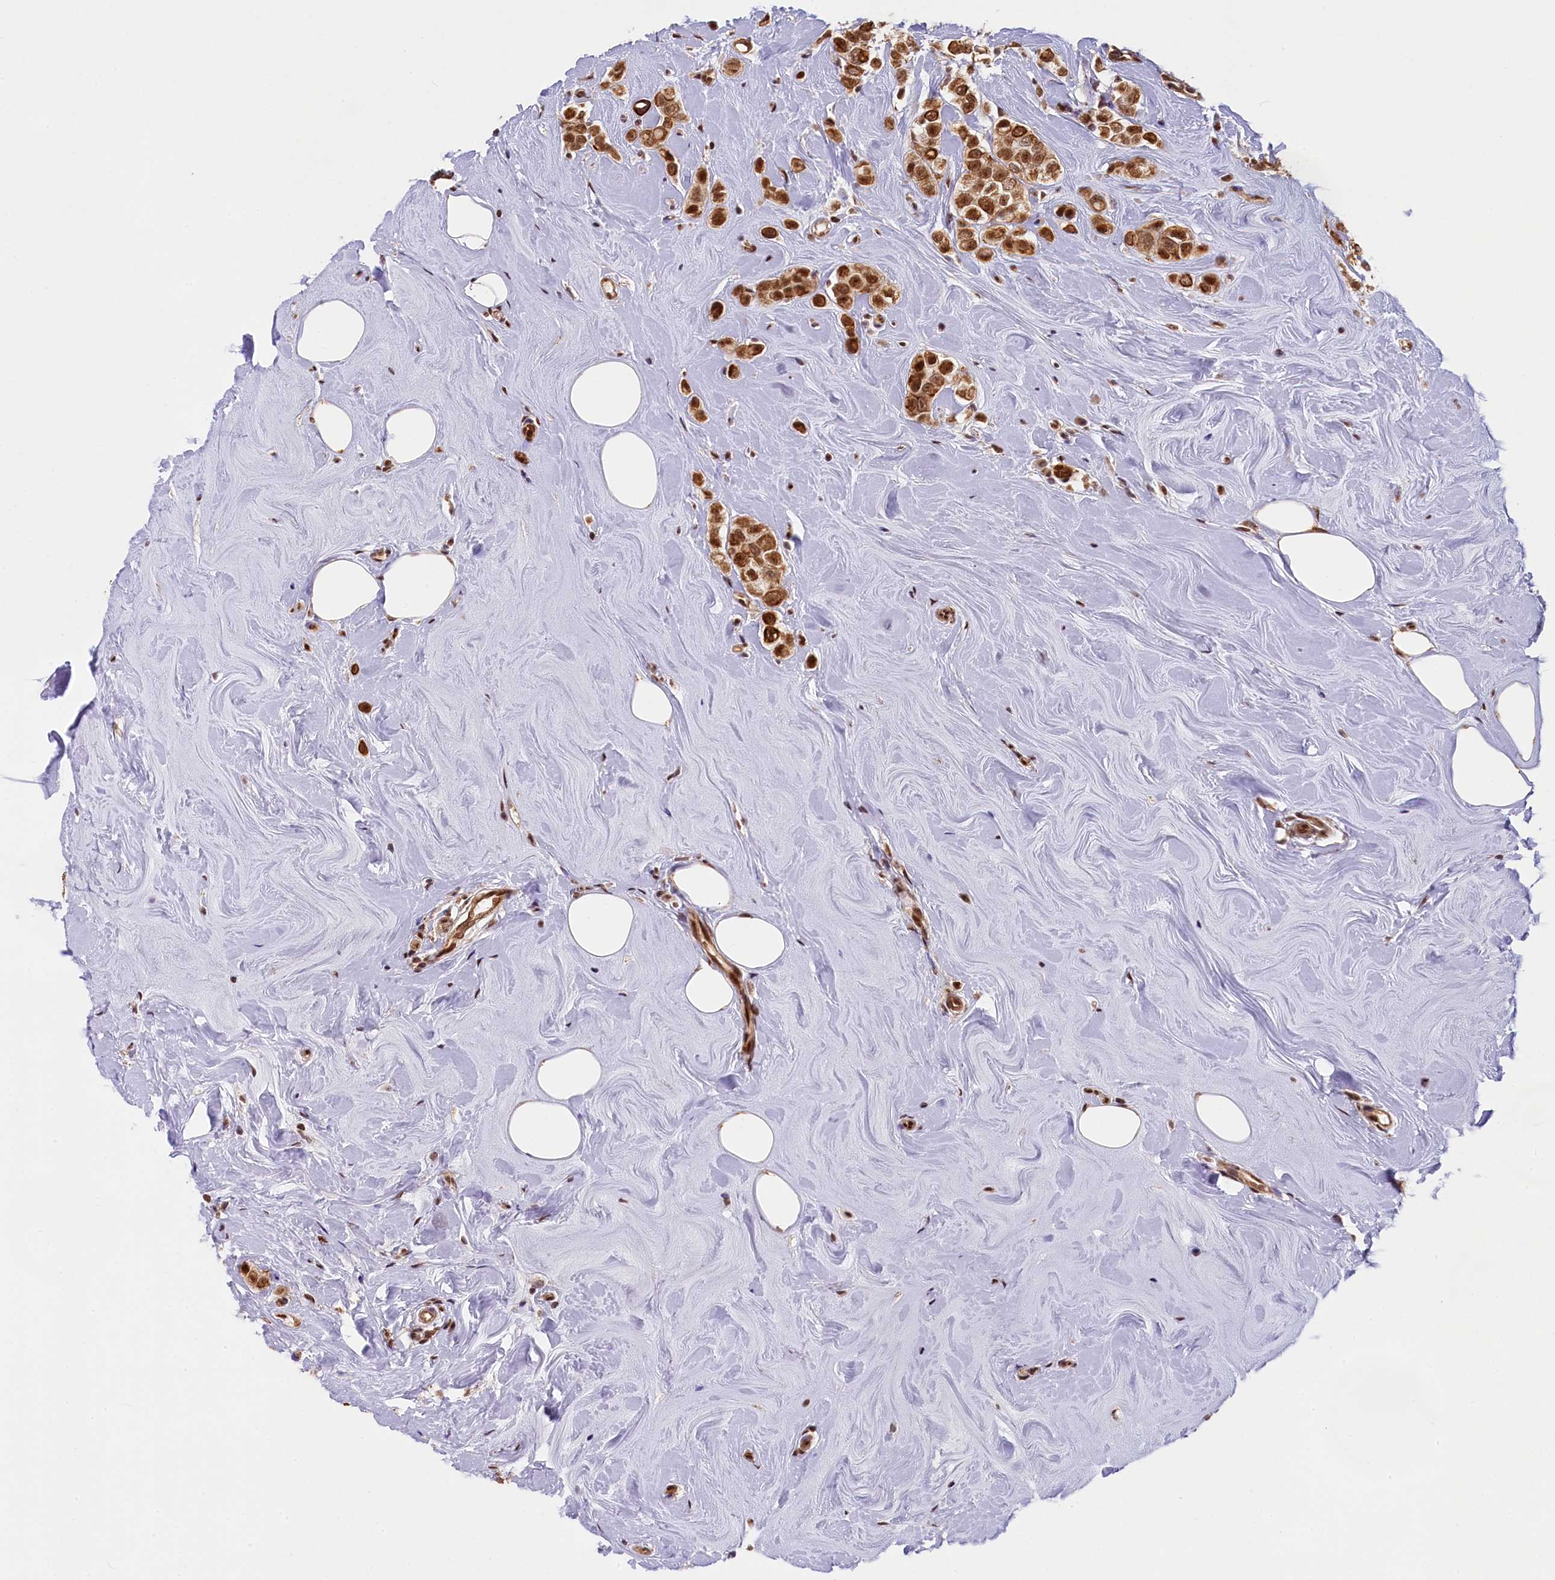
{"staining": {"intensity": "moderate", "quantity": ">75%", "location": "nuclear"}, "tissue": "breast cancer", "cell_type": "Tumor cells", "image_type": "cancer", "snomed": [{"axis": "morphology", "description": "Lobular carcinoma"}, {"axis": "topography", "description": "Breast"}], "caption": "This is an image of immunohistochemistry (IHC) staining of breast cancer, which shows moderate positivity in the nuclear of tumor cells.", "gene": "CARD8", "patient": {"sex": "female", "age": 47}}